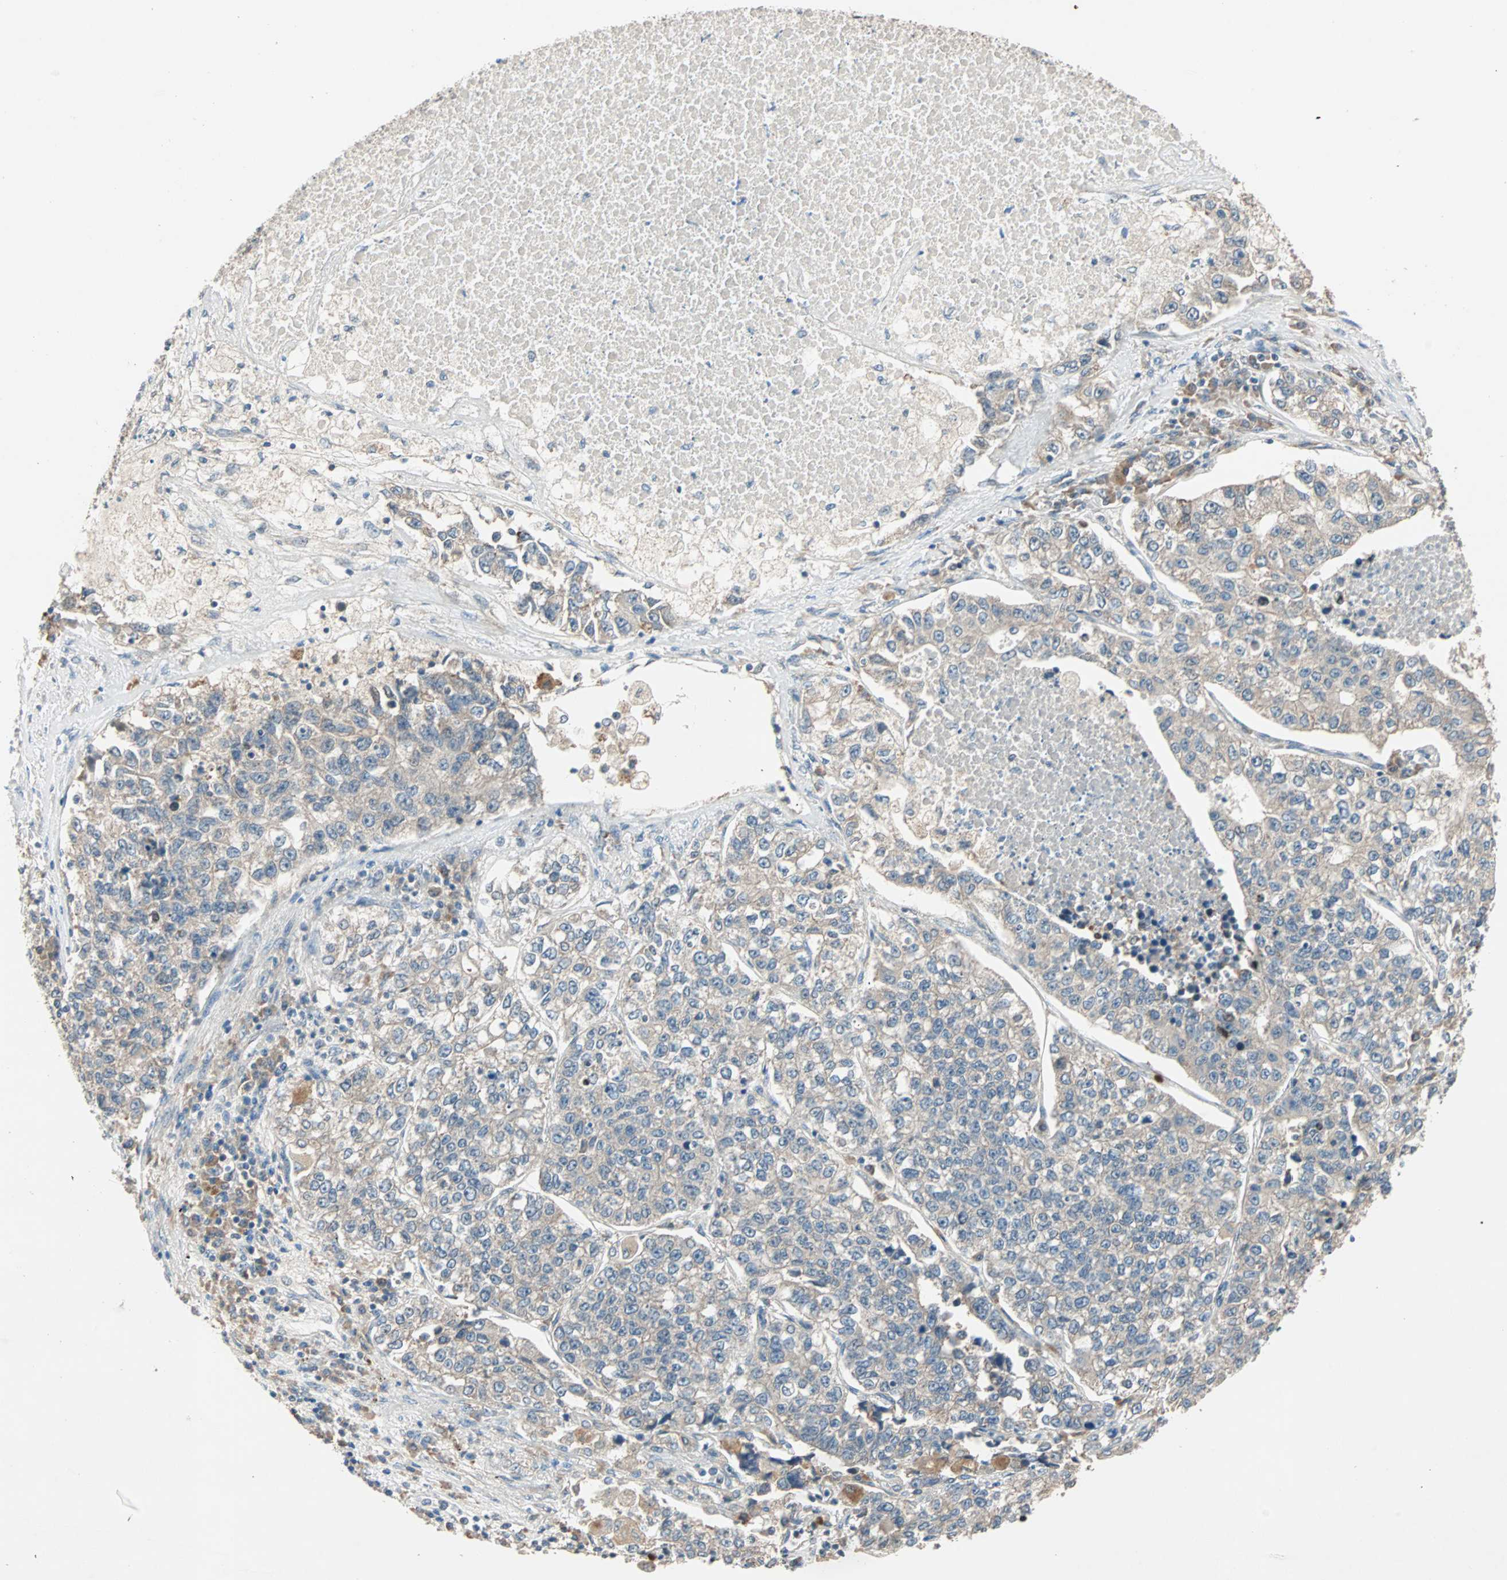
{"staining": {"intensity": "weak", "quantity": ">75%", "location": "cytoplasmic/membranous"}, "tissue": "lung cancer", "cell_type": "Tumor cells", "image_type": "cancer", "snomed": [{"axis": "morphology", "description": "Adenocarcinoma, NOS"}, {"axis": "topography", "description": "Lung"}], "caption": "Lung adenocarcinoma tissue displays weak cytoplasmic/membranous expression in approximately >75% of tumor cells", "gene": "TTF2", "patient": {"sex": "male", "age": 49}}